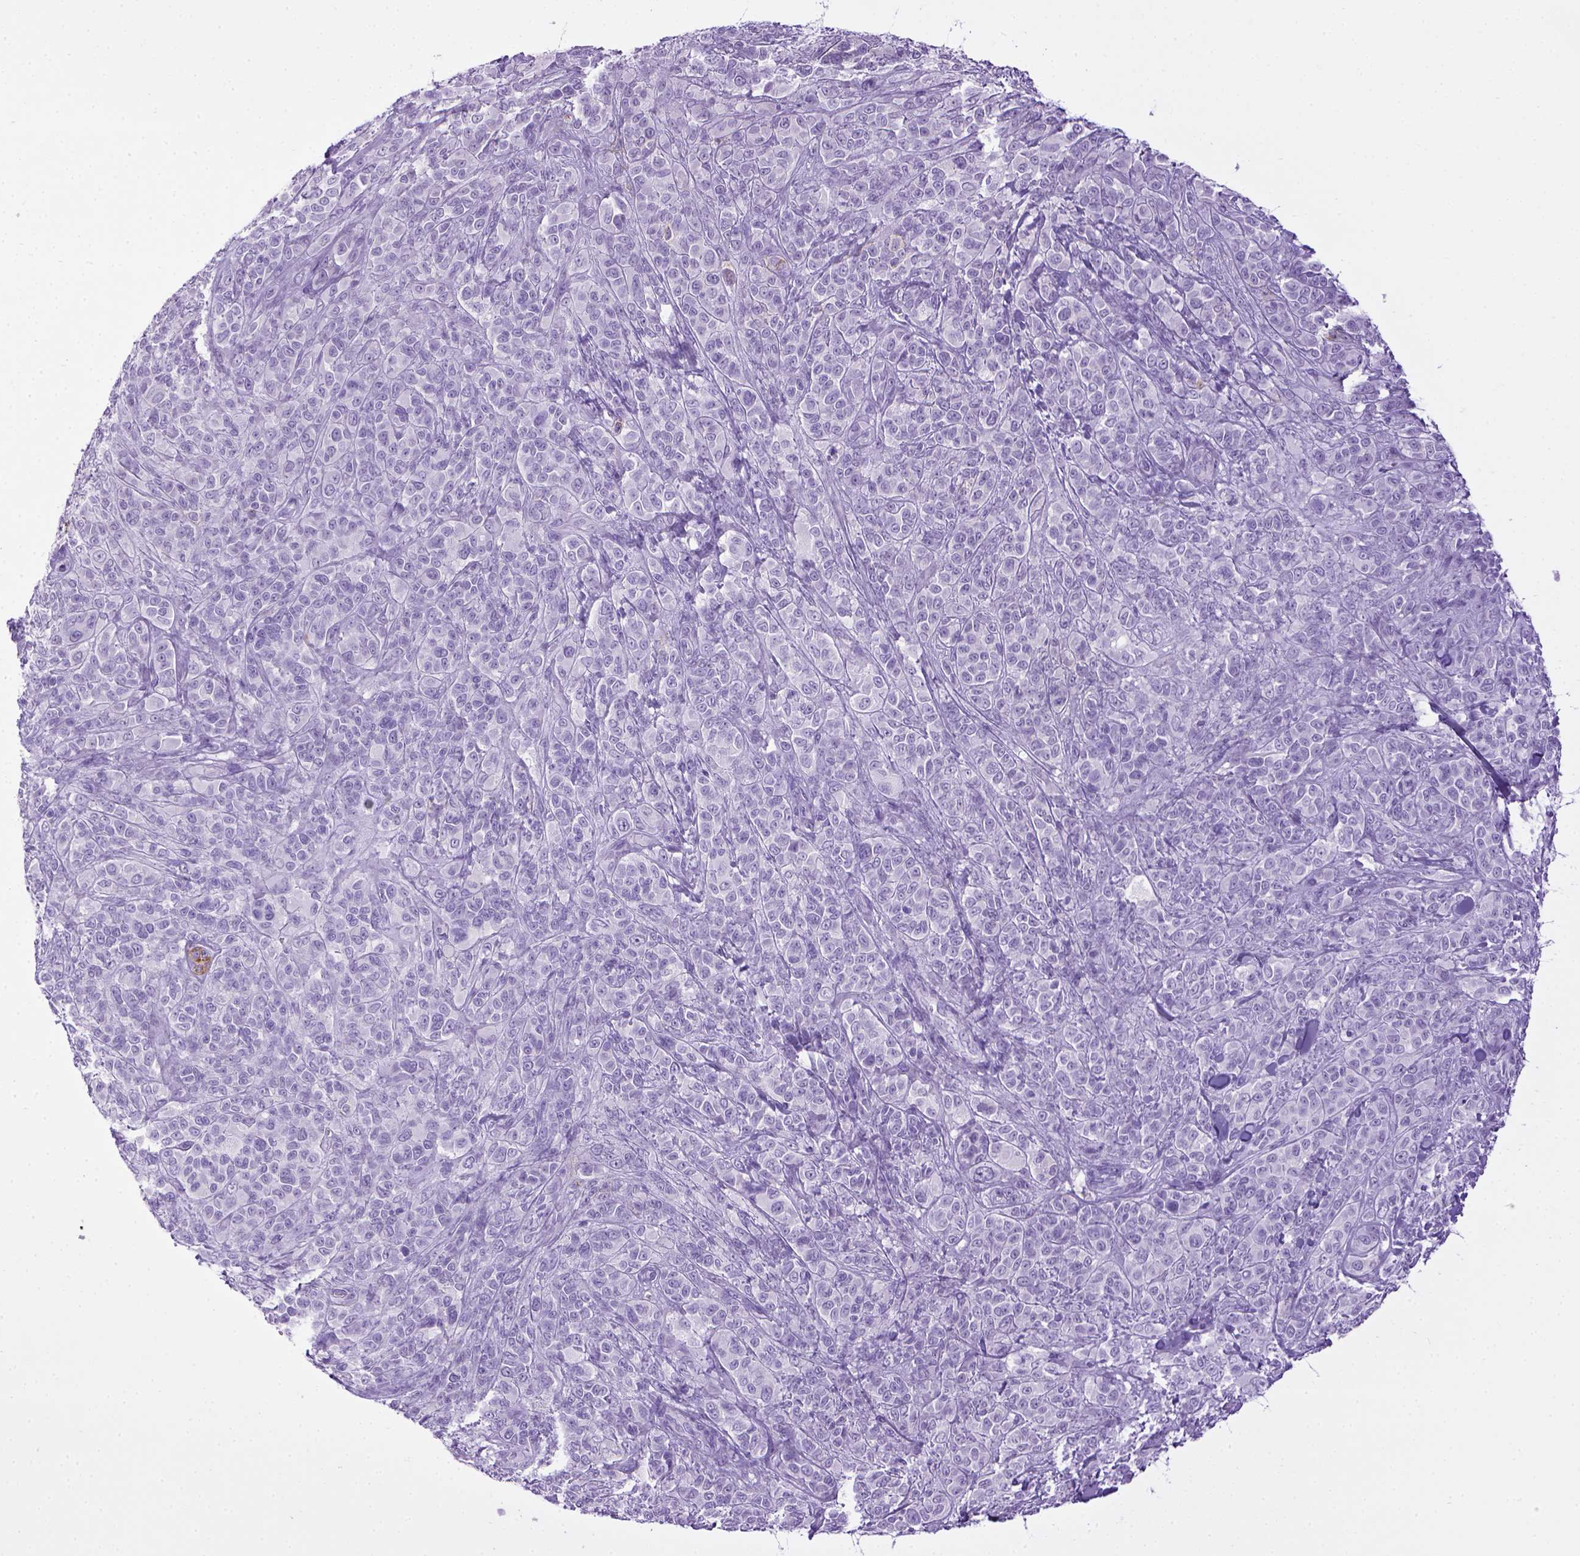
{"staining": {"intensity": "negative", "quantity": "none", "location": "none"}, "tissue": "melanoma", "cell_type": "Tumor cells", "image_type": "cancer", "snomed": [{"axis": "morphology", "description": "Malignant melanoma, NOS"}, {"axis": "topography", "description": "Skin"}], "caption": "IHC image of neoplastic tissue: human malignant melanoma stained with DAB shows no significant protein positivity in tumor cells.", "gene": "CDH1", "patient": {"sex": "female", "age": 87}}